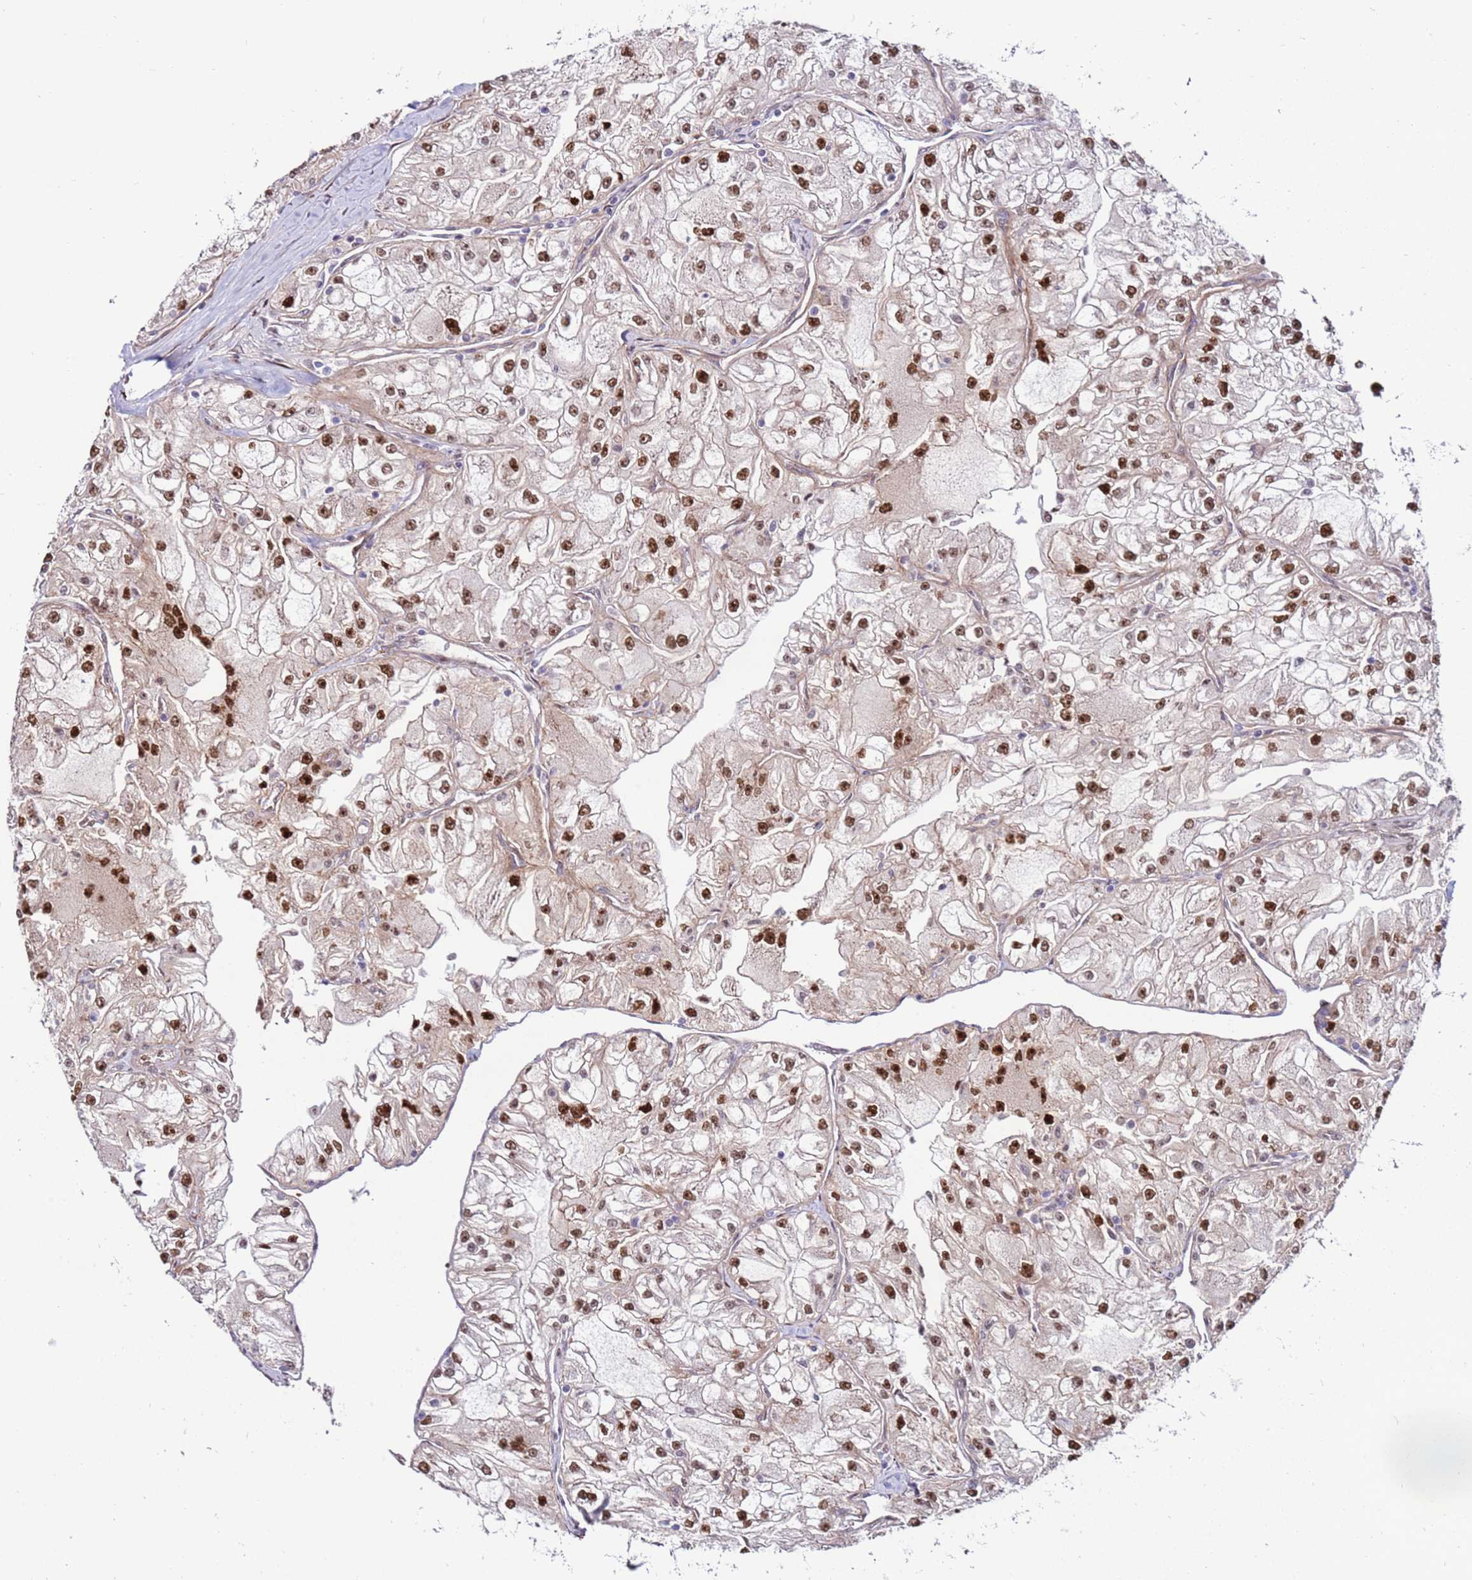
{"staining": {"intensity": "moderate", "quantity": ">75%", "location": "nuclear"}, "tissue": "renal cancer", "cell_type": "Tumor cells", "image_type": "cancer", "snomed": [{"axis": "morphology", "description": "Adenocarcinoma, NOS"}, {"axis": "topography", "description": "Kidney"}], "caption": "Immunohistochemistry (IHC) image of neoplastic tissue: human adenocarcinoma (renal) stained using immunohistochemistry (IHC) displays medium levels of moderate protein expression localized specifically in the nuclear of tumor cells, appearing as a nuclear brown color.", "gene": "KPNA4", "patient": {"sex": "female", "age": 72}}